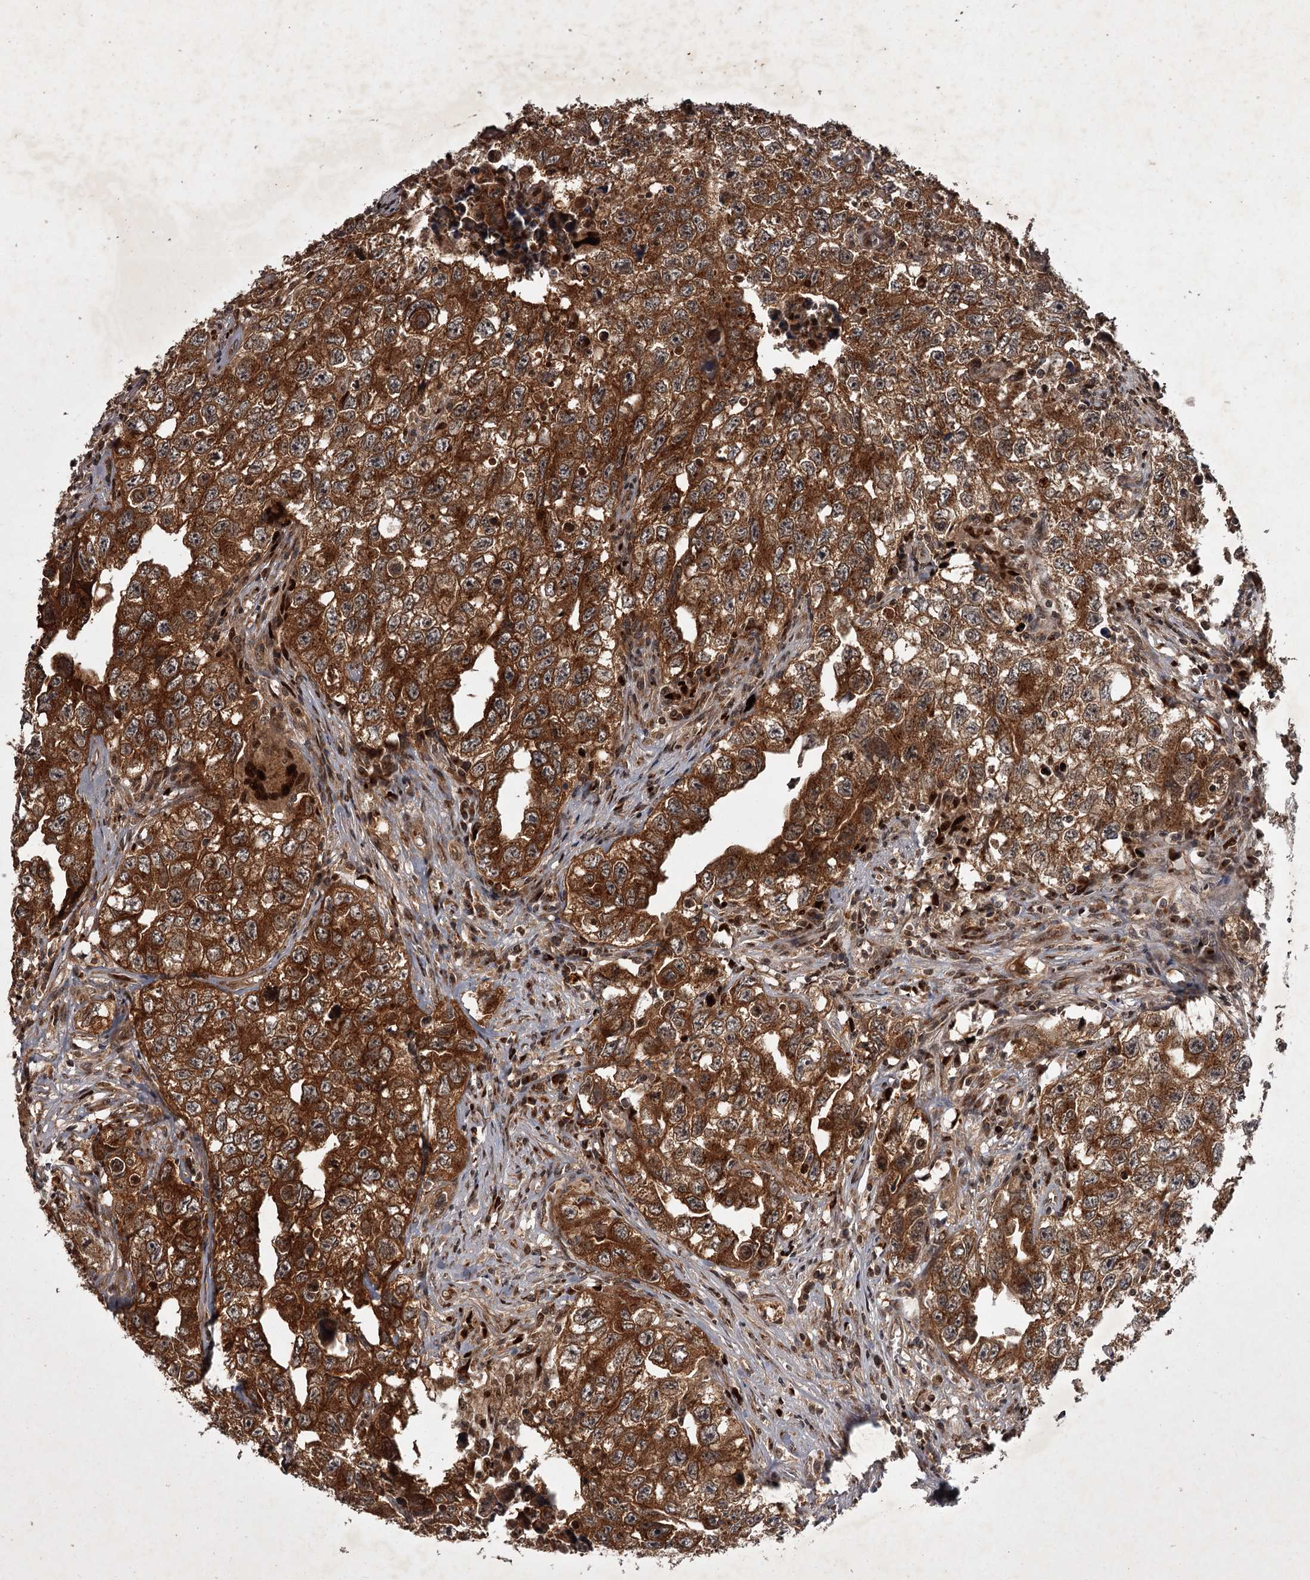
{"staining": {"intensity": "strong", "quantity": ">75%", "location": "cytoplasmic/membranous"}, "tissue": "testis cancer", "cell_type": "Tumor cells", "image_type": "cancer", "snomed": [{"axis": "morphology", "description": "Seminoma, NOS"}, {"axis": "morphology", "description": "Carcinoma, Embryonal, NOS"}, {"axis": "topography", "description": "Testis"}], "caption": "About >75% of tumor cells in embryonal carcinoma (testis) exhibit strong cytoplasmic/membranous protein staining as visualized by brown immunohistochemical staining.", "gene": "TBC1D23", "patient": {"sex": "male", "age": 43}}